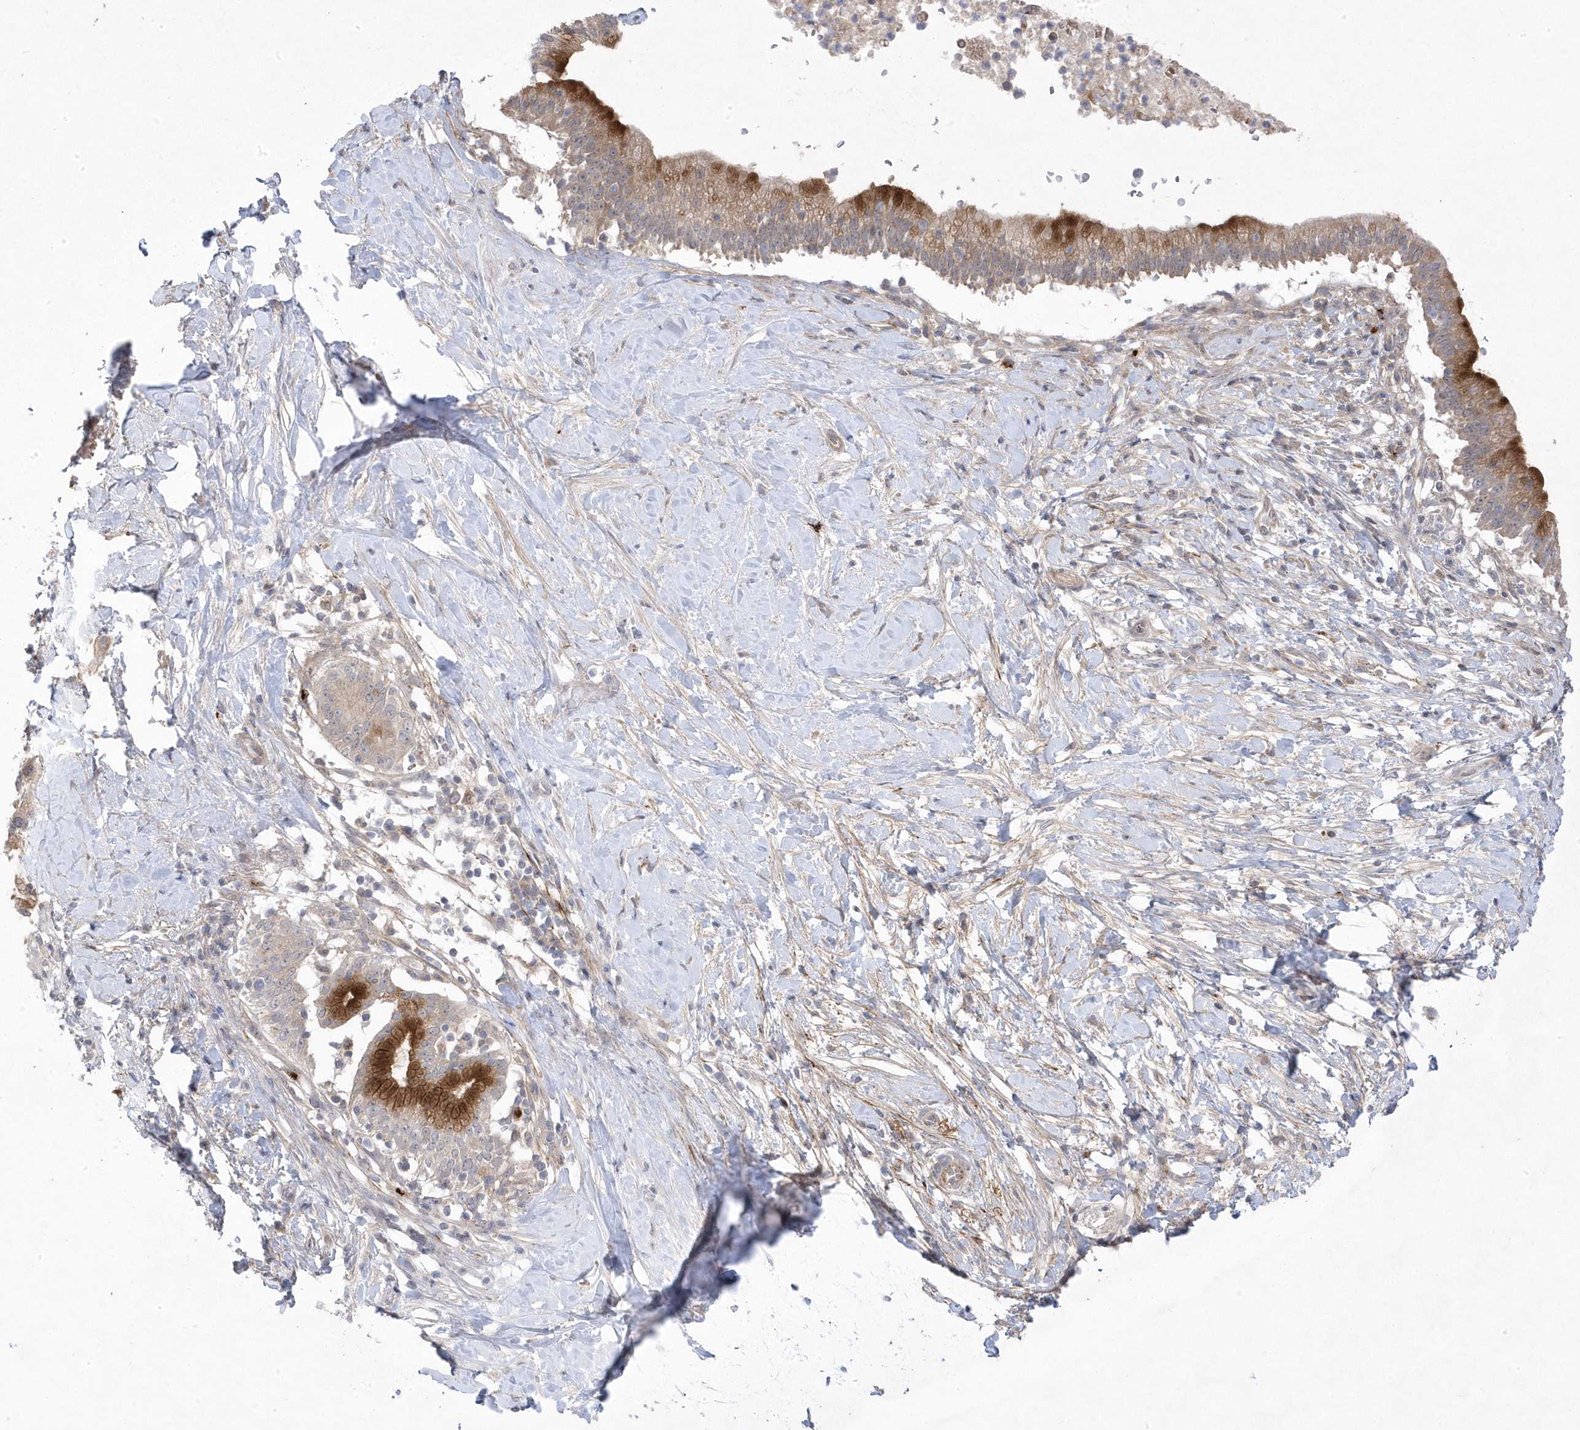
{"staining": {"intensity": "strong", "quantity": "25%-75%", "location": "cytoplasmic/membranous"}, "tissue": "pancreatic cancer", "cell_type": "Tumor cells", "image_type": "cancer", "snomed": [{"axis": "morphology", "description": "Adenocarcinoma, NOS"}, {"axis": "topography", "description": "Pancreas"}], "caption": "Pancreatic cancer (adenocarcinoma) was stained to show a protein in brown. There is high levels of strong cytoplasmic/membranous staining in about 25%-75% of tumor cells.", "gene": "ANAPC1", "patient": {"sex": "male", "age": 68}}